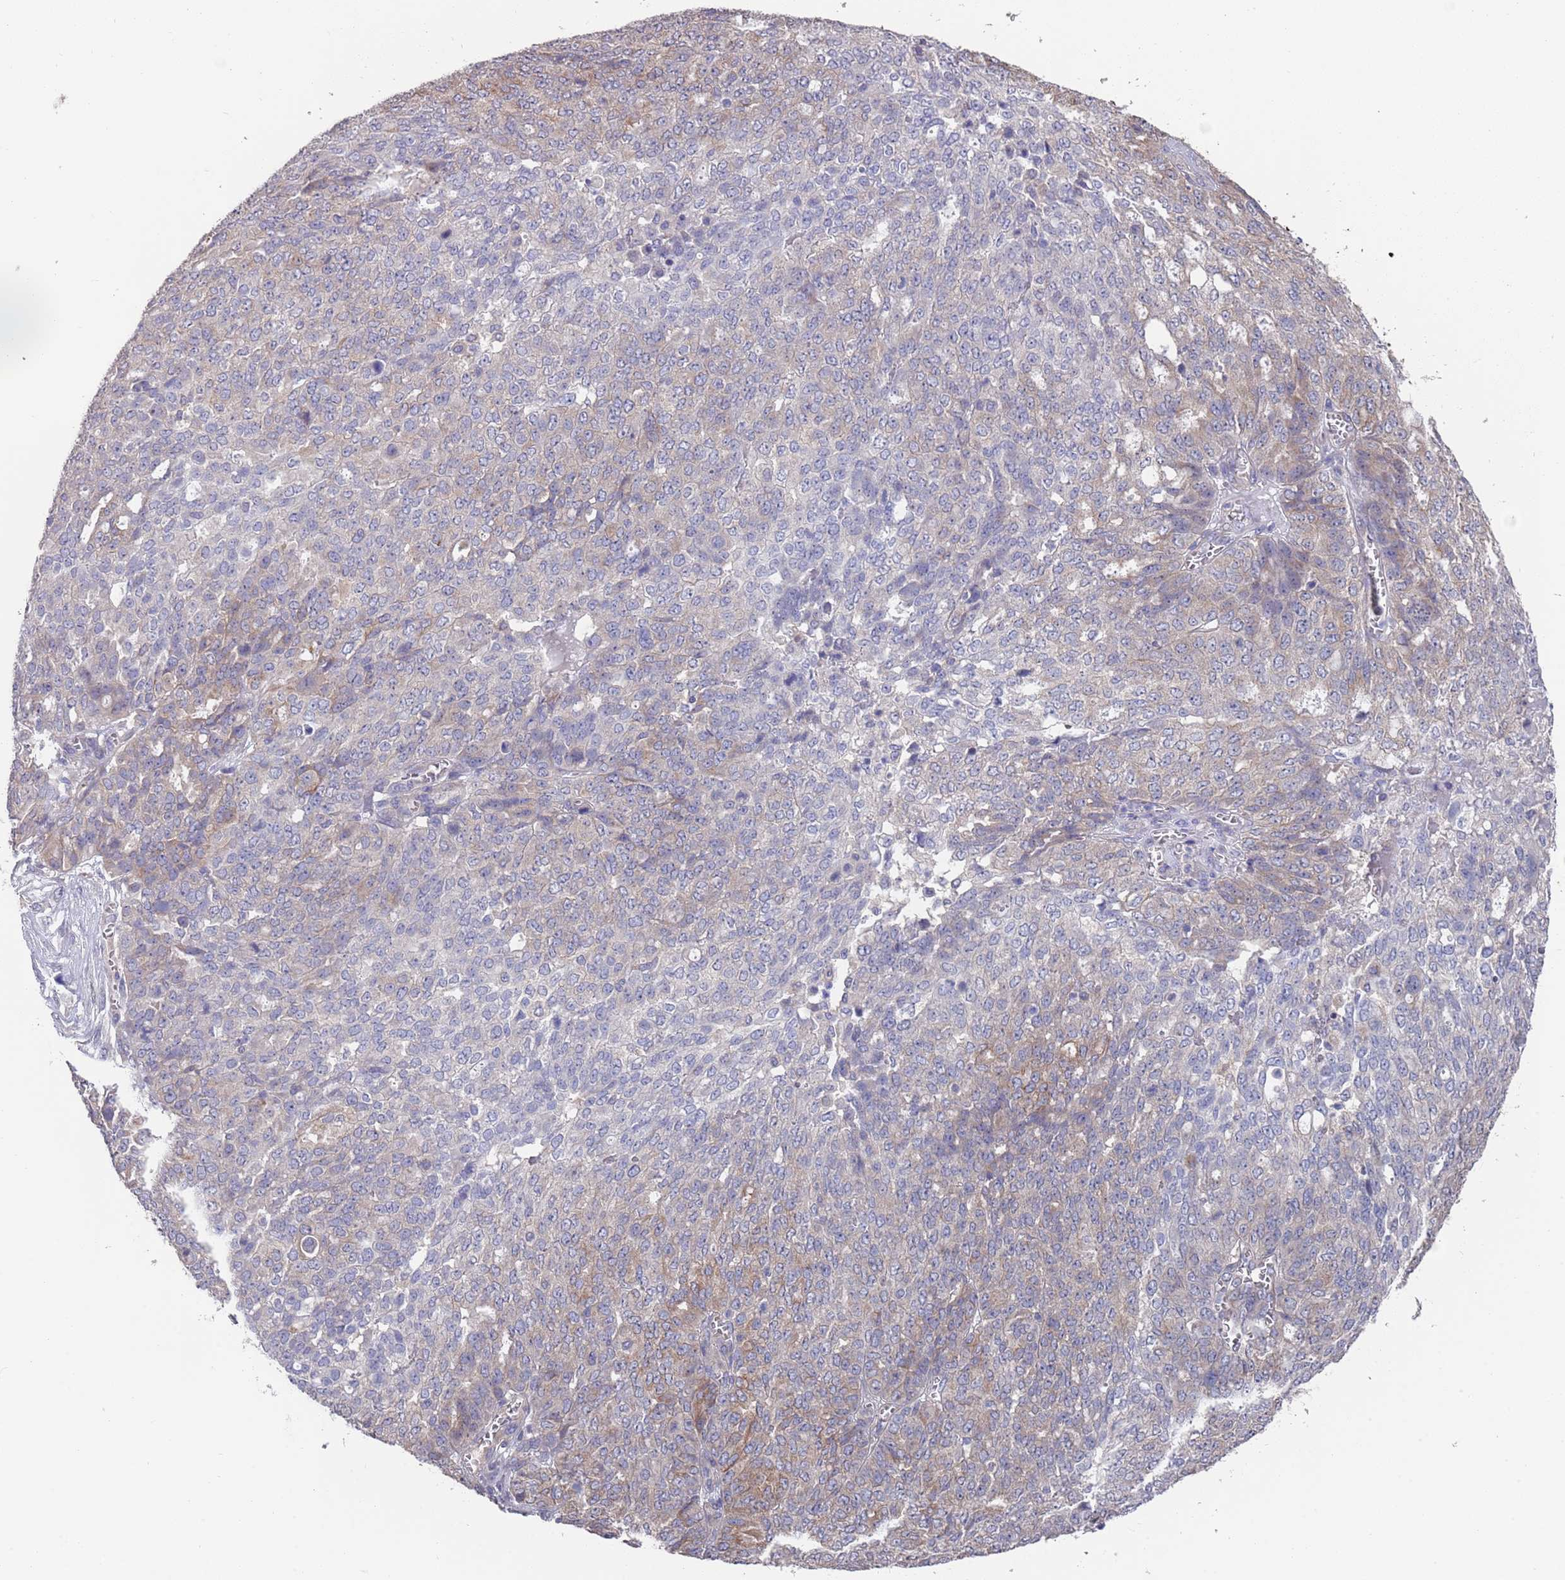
{"staining": {"intensity": "weak", "quantity": "<25%", "location": "cytoplasmic/membranous"}, "tissue": "ovarian cancer", "cell_type": "Tumor cells", "image_type": "cancer", "snomed": [{"axis": "morphology", "description": "Cystadenocarcinoma, serous, NOS"}, {"axis": "topography", "description": "Soft tissue"}, {"axis": "topography", "description": "Ovary"}], "caption": "Histopathology image shows no significant protein positivity in tumor cells of ovarian cancer. (DAB immunohistochemistry with hematoxylin counter stain).", "gene": "ANK2", "patient": {"sex": "female", "age": 57}}